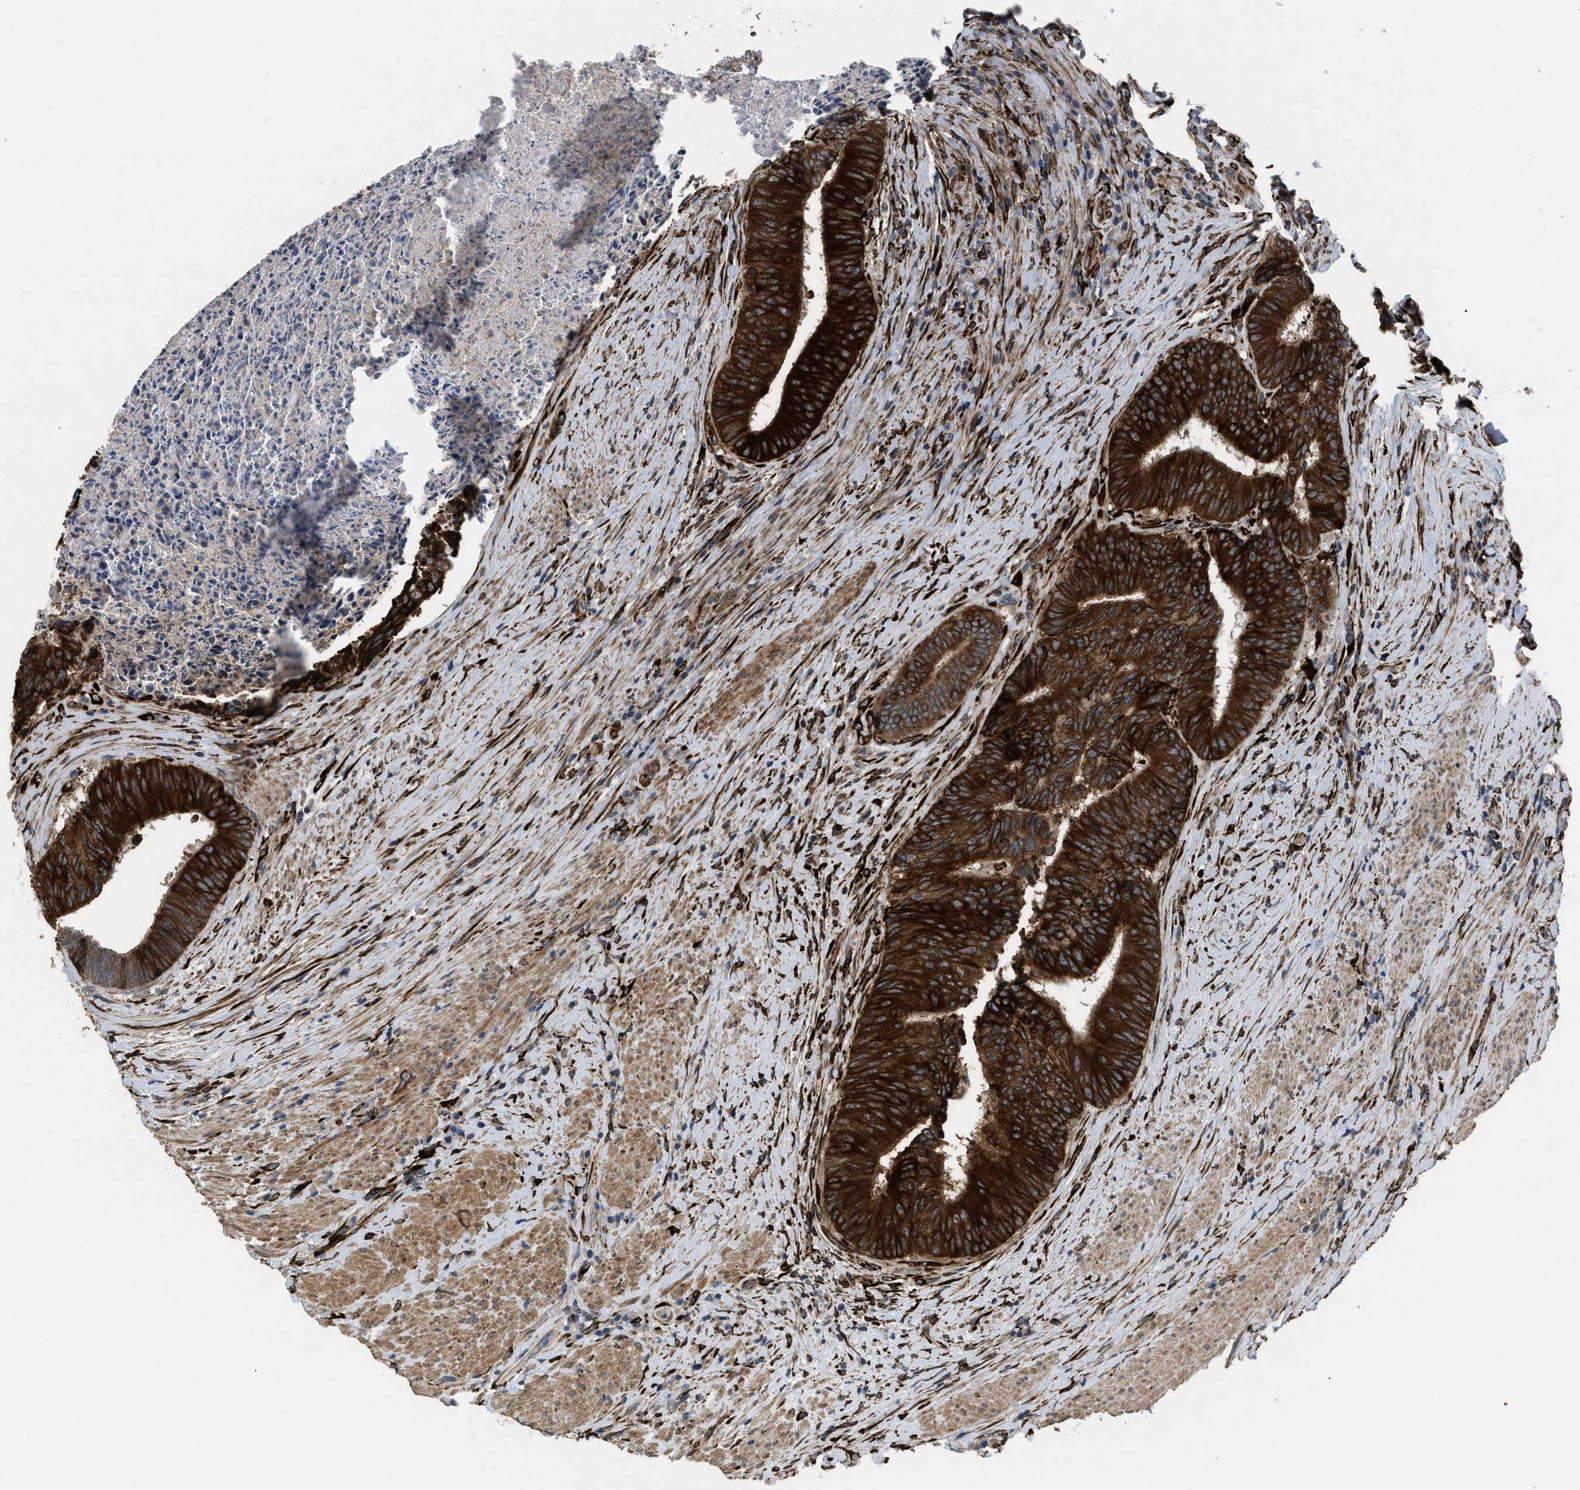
{"staining": {"intensity": "strong", "quantity": ">75%", "location": "cytoplasmic/membranous"}, "tissue": "colorectal cancer", "cell_type": "Tumor cells", "image_type": "cancer", "snomed": [{"axis": "morphology", "description": "Adenocarcinoma, NOS"}, {"axis": "topography", "description": "Rectum"}], "caption": "A brown stain shows strong cytoplasmic/membranous staining of a protein in colorectal adenocarcinoma tumor cells.", "gene": "SQLE", "patient": {"sex": "male", "age": 72}}